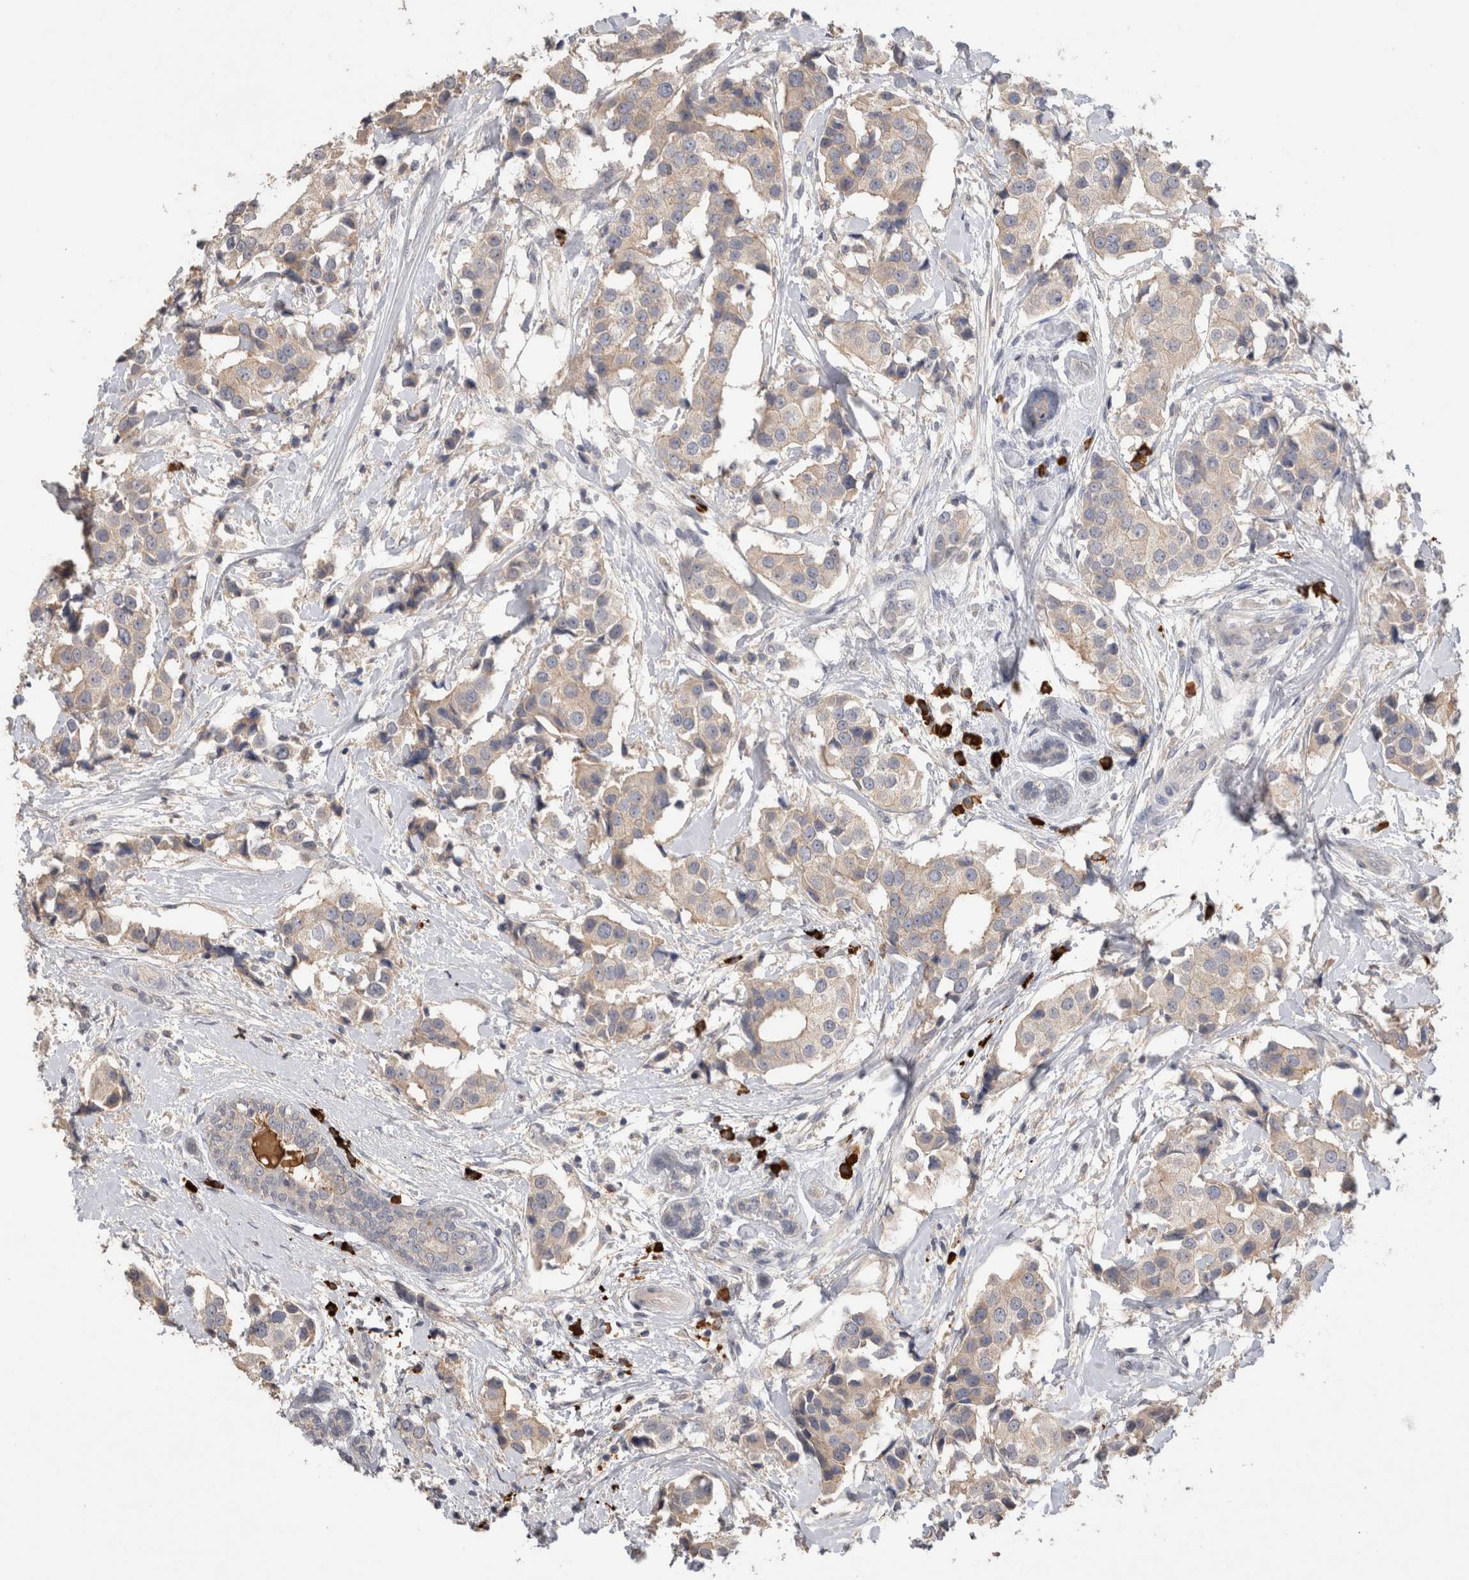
{"staining": {"intensity": "weak", "quantity": "25%-75%", "location": "cytoplasmic/membranous"}, "tissue": "breast cancer", "cell_type": "Tumor cells", "image_type": "cancer", "snomed": [{"axis": "morphology", "description": "Normal tissue, NOS"}, {"axis": "morphology", "description": "Duct carcinoma"}, {"axis": "topography", "description": "Breast"}], "caption": "Brown immunohistochemical staining in infiltrating ductal carcinoma (breast) exhibits weak cytoplasmic/membranous staining in approximately 25%-75% of tumor cells.", "gene": "PPP3CC", "patient": {"sex": "female", "age": 39}}